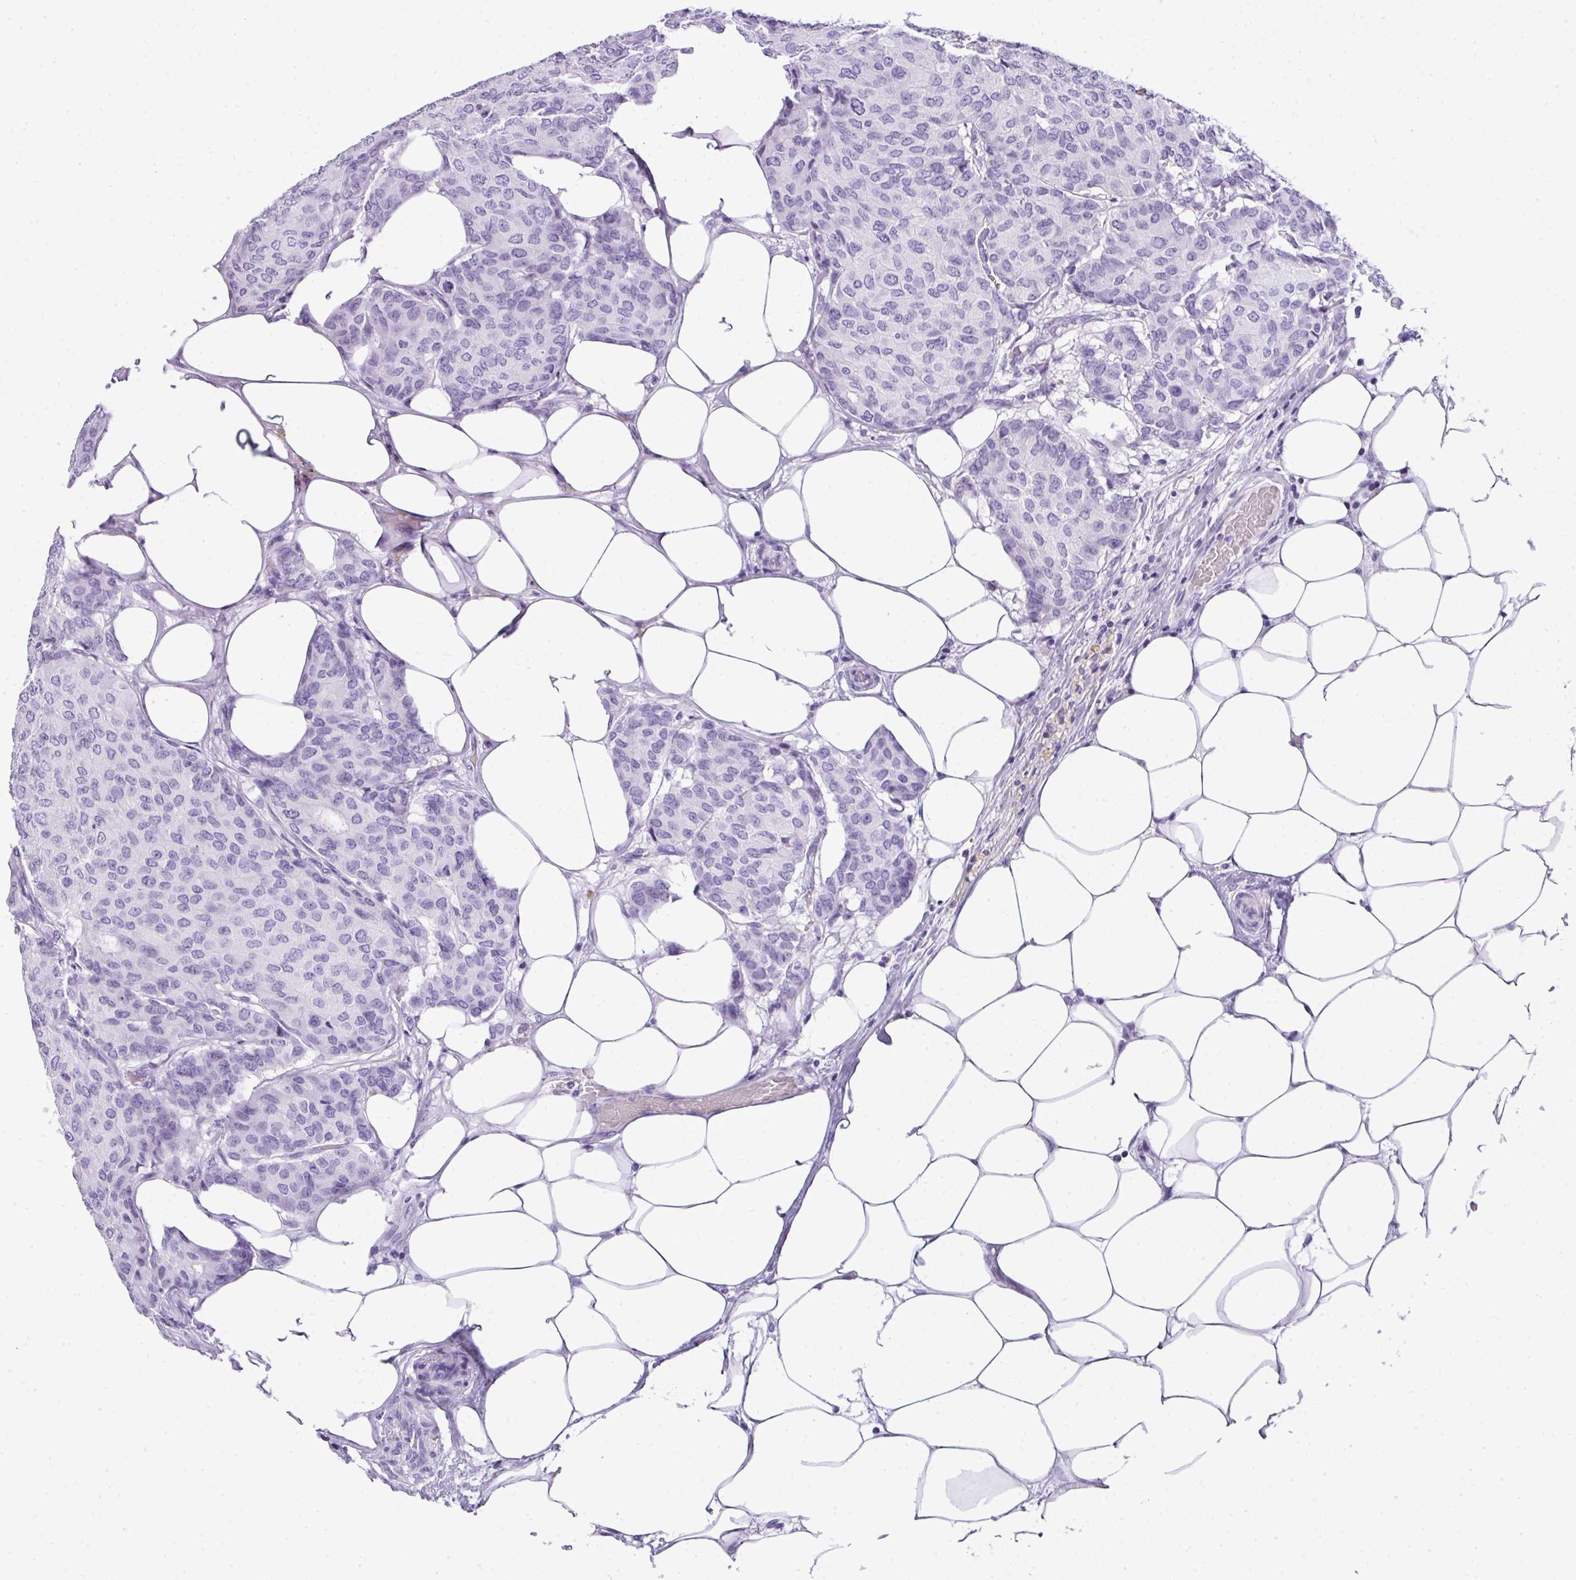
{"staining": {"intensity": "negative", "quantity": "none", "location": "none"}, "tissue": "breast cancer", "cell_type": "Tumor cells", "image_type": "cancer", "snomed": [{"axis": "morphology", "description": "Duct carcinoma"}, {"axis": "topography", "description": "Breast"}], "caption": "IHC of infiltrating ductal carcinoma (breast) displays no expression in tumor cells.", "gene": "MUC21", "patient": {"sex": "female", "age": 75}}